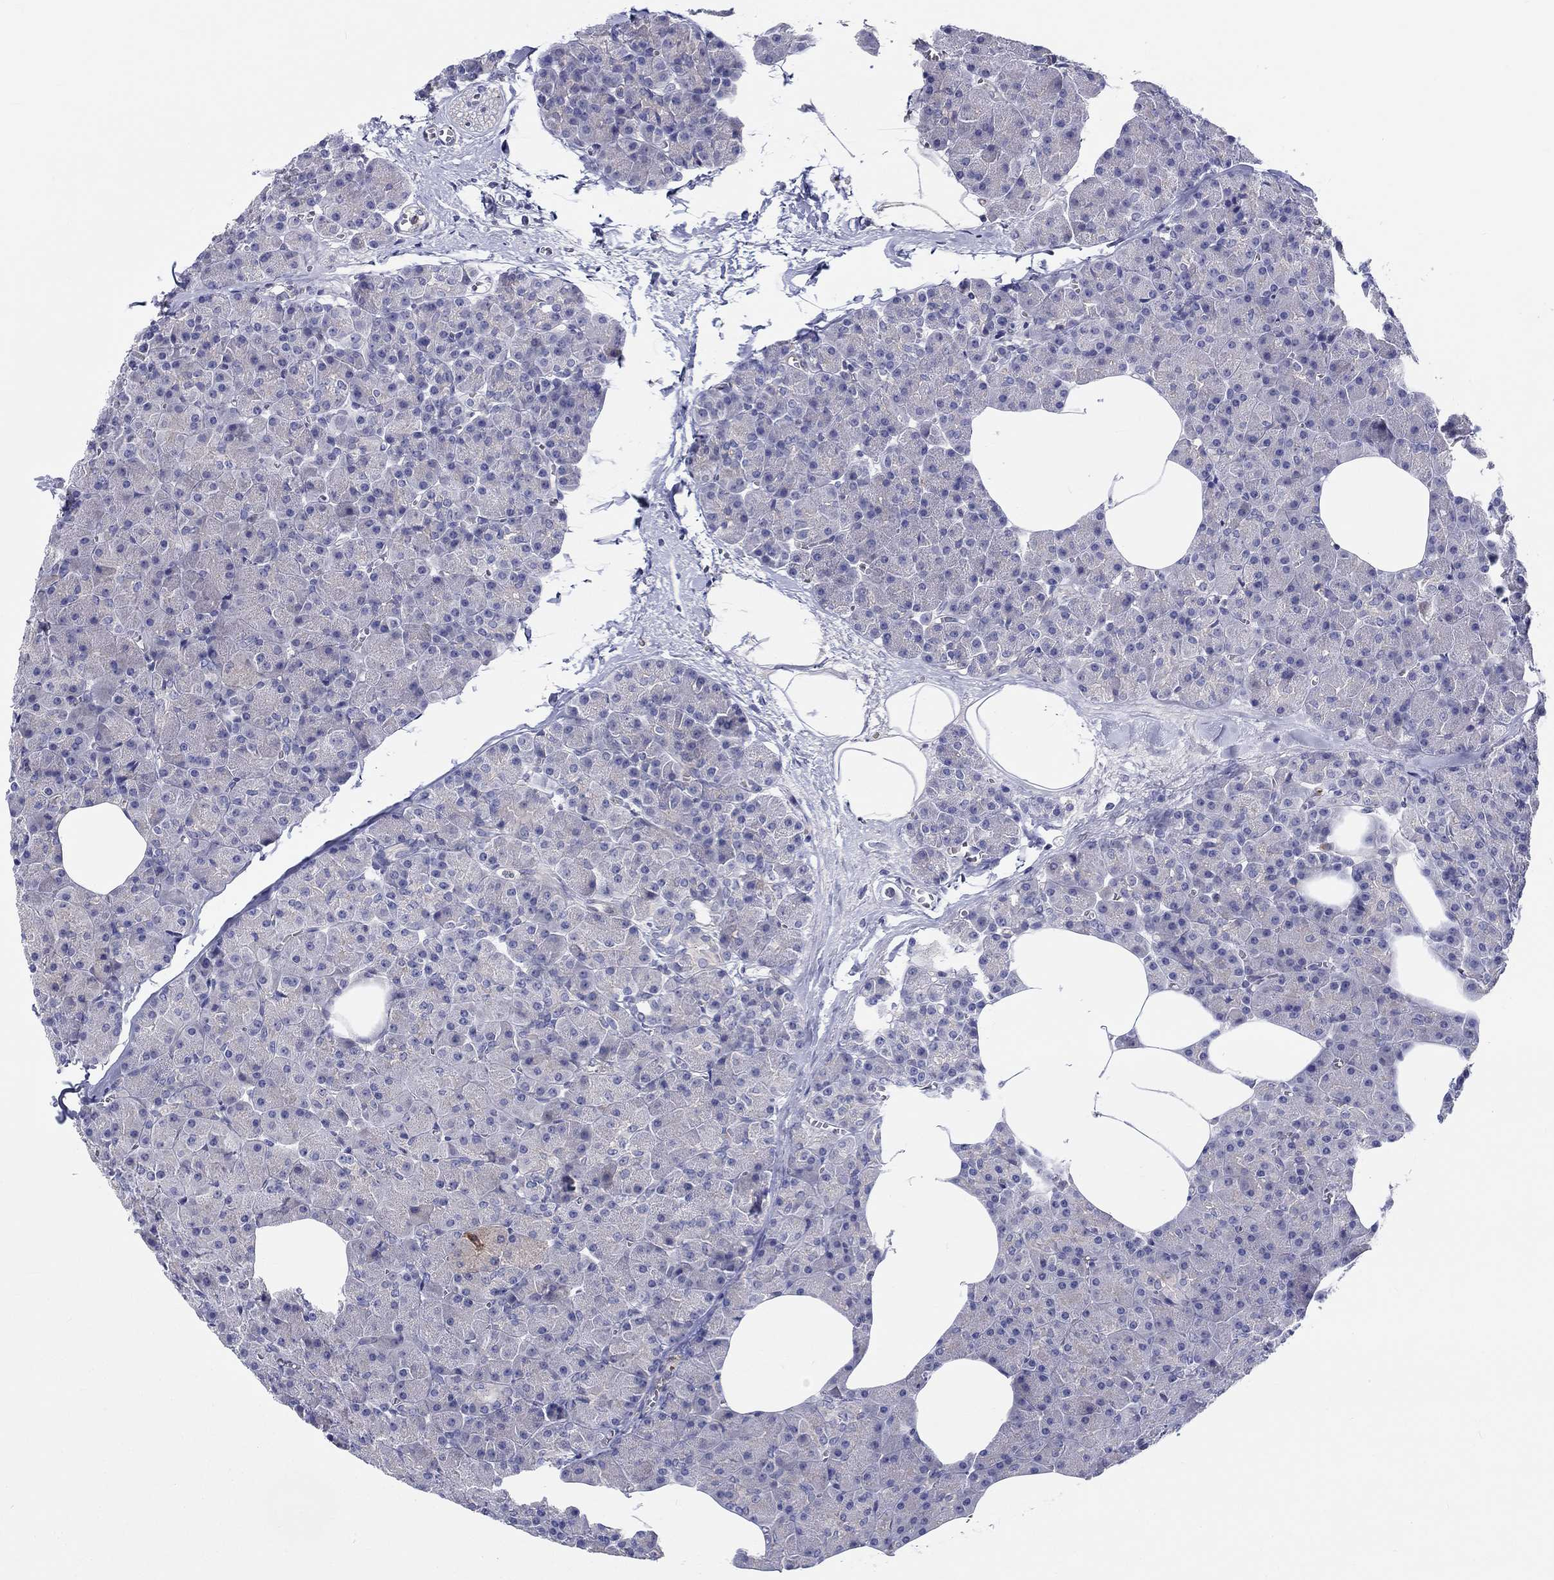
{"staining": {"intensity": "negative", "quantity": "none", "location": "none"}, "tissue": "pancreas", "cell_type": "Exocrine glandular cells", "image_type": "normal", "snomed": [{"axis": "morphology", "description": "Normal tissue, NOS"}, {"axis": "topography", "description": "Pancreas"}], "caption": "Image shows no significant protein staining in exocrine glandular cells of unremarkable pancreas.", "gene": "ABCG4", "patient": {"sex": "female", "age": 45}}